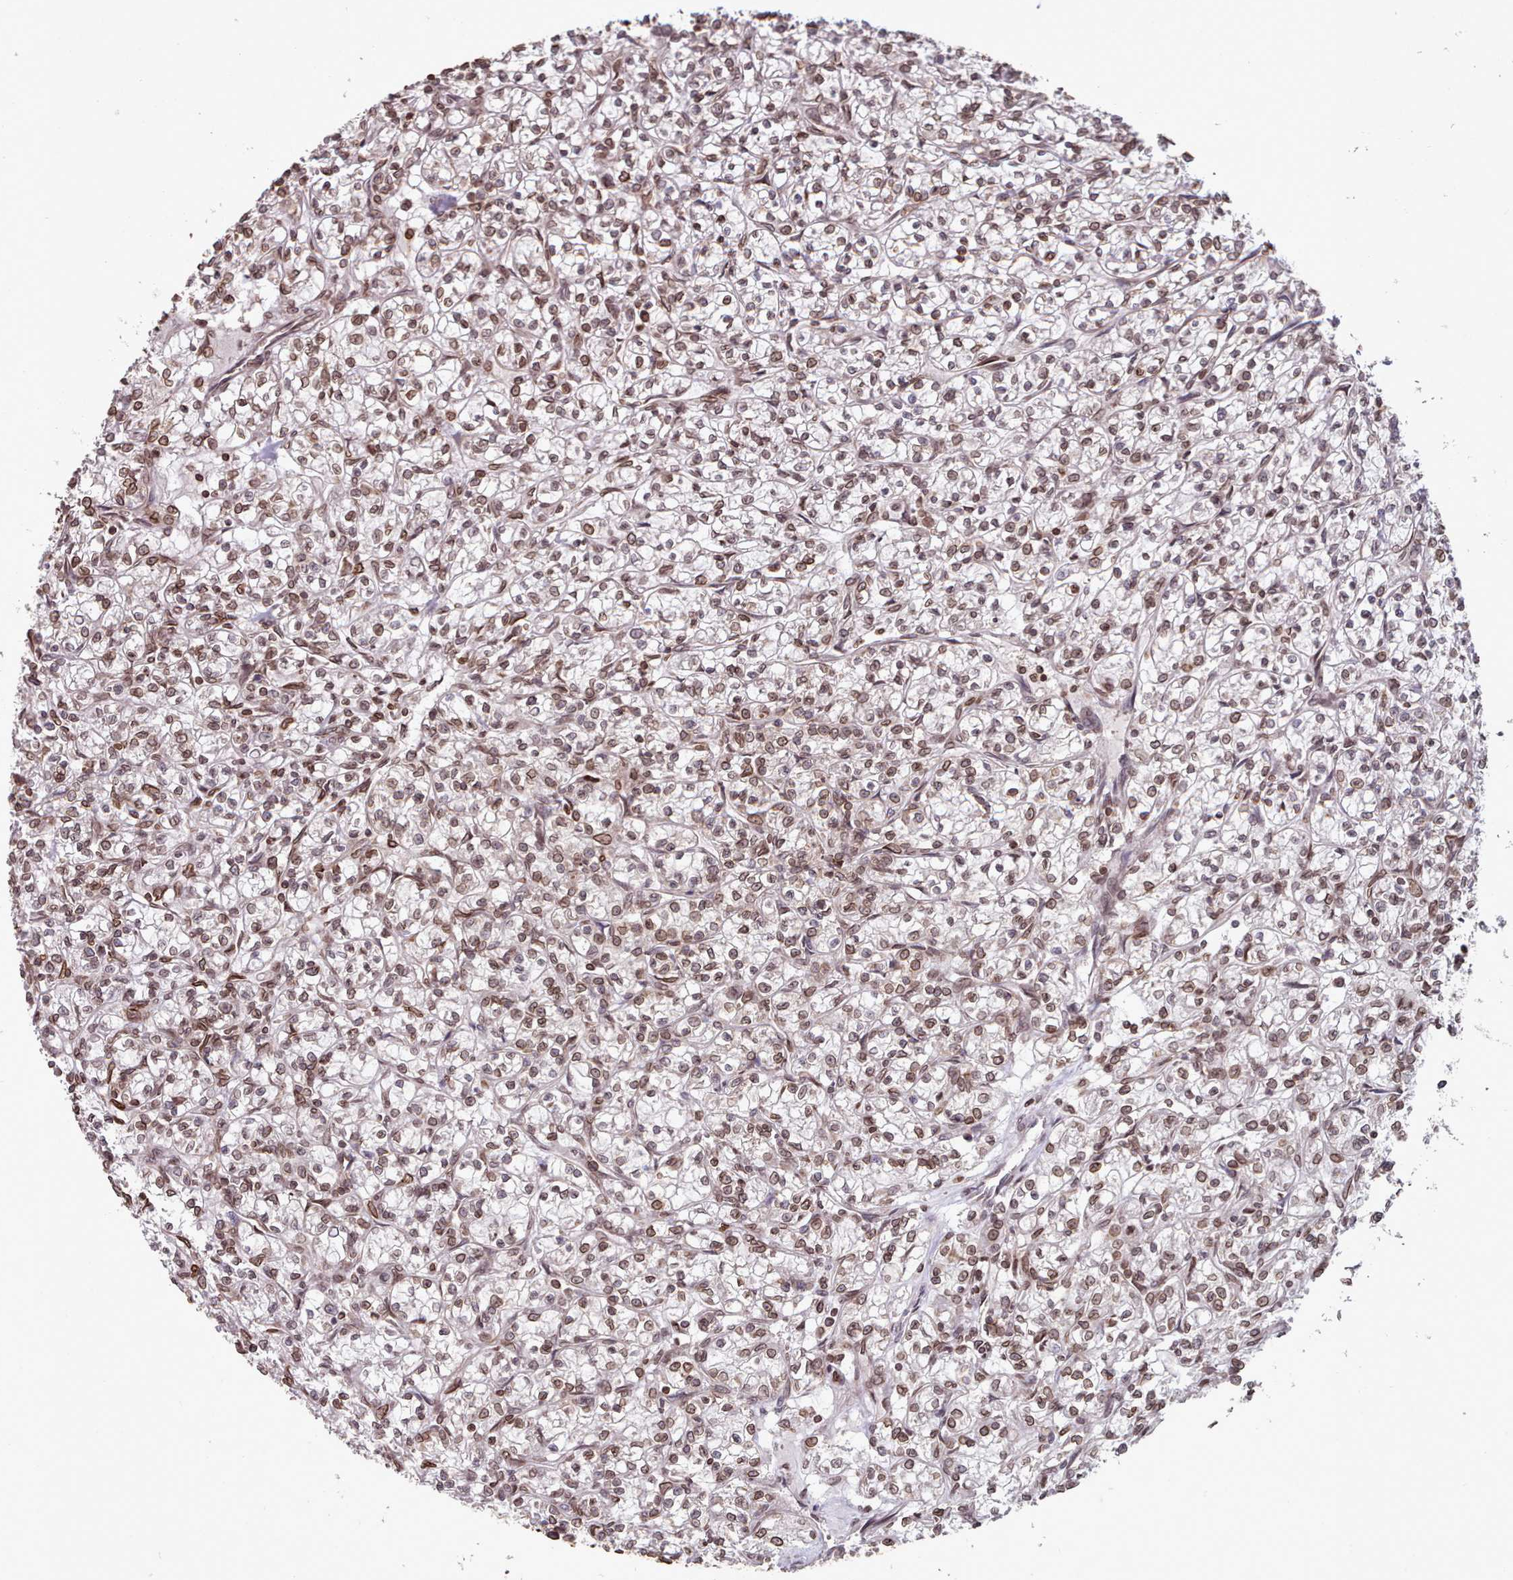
{"staining": {"intensity": "moderate", "quantity": ">75%", "location": "cytoplasmic/membranous,nuclear"}, "tissue": "renal cancer", "cell_type": "Tumor cells", "image_type": "cancer", "snomed": [{"axis": "morphology", "description": "Adenocarcinoma, NOS"}, {"axis": "topography", "description": "Kidney"}], "caption": "Human renal cancer (adenocarcinoma) stained with a protein marker reveals moderate staining in tumor cells.", "gene": "TOR1AIP1", "patient": {"sex": "female", "age": 59}}